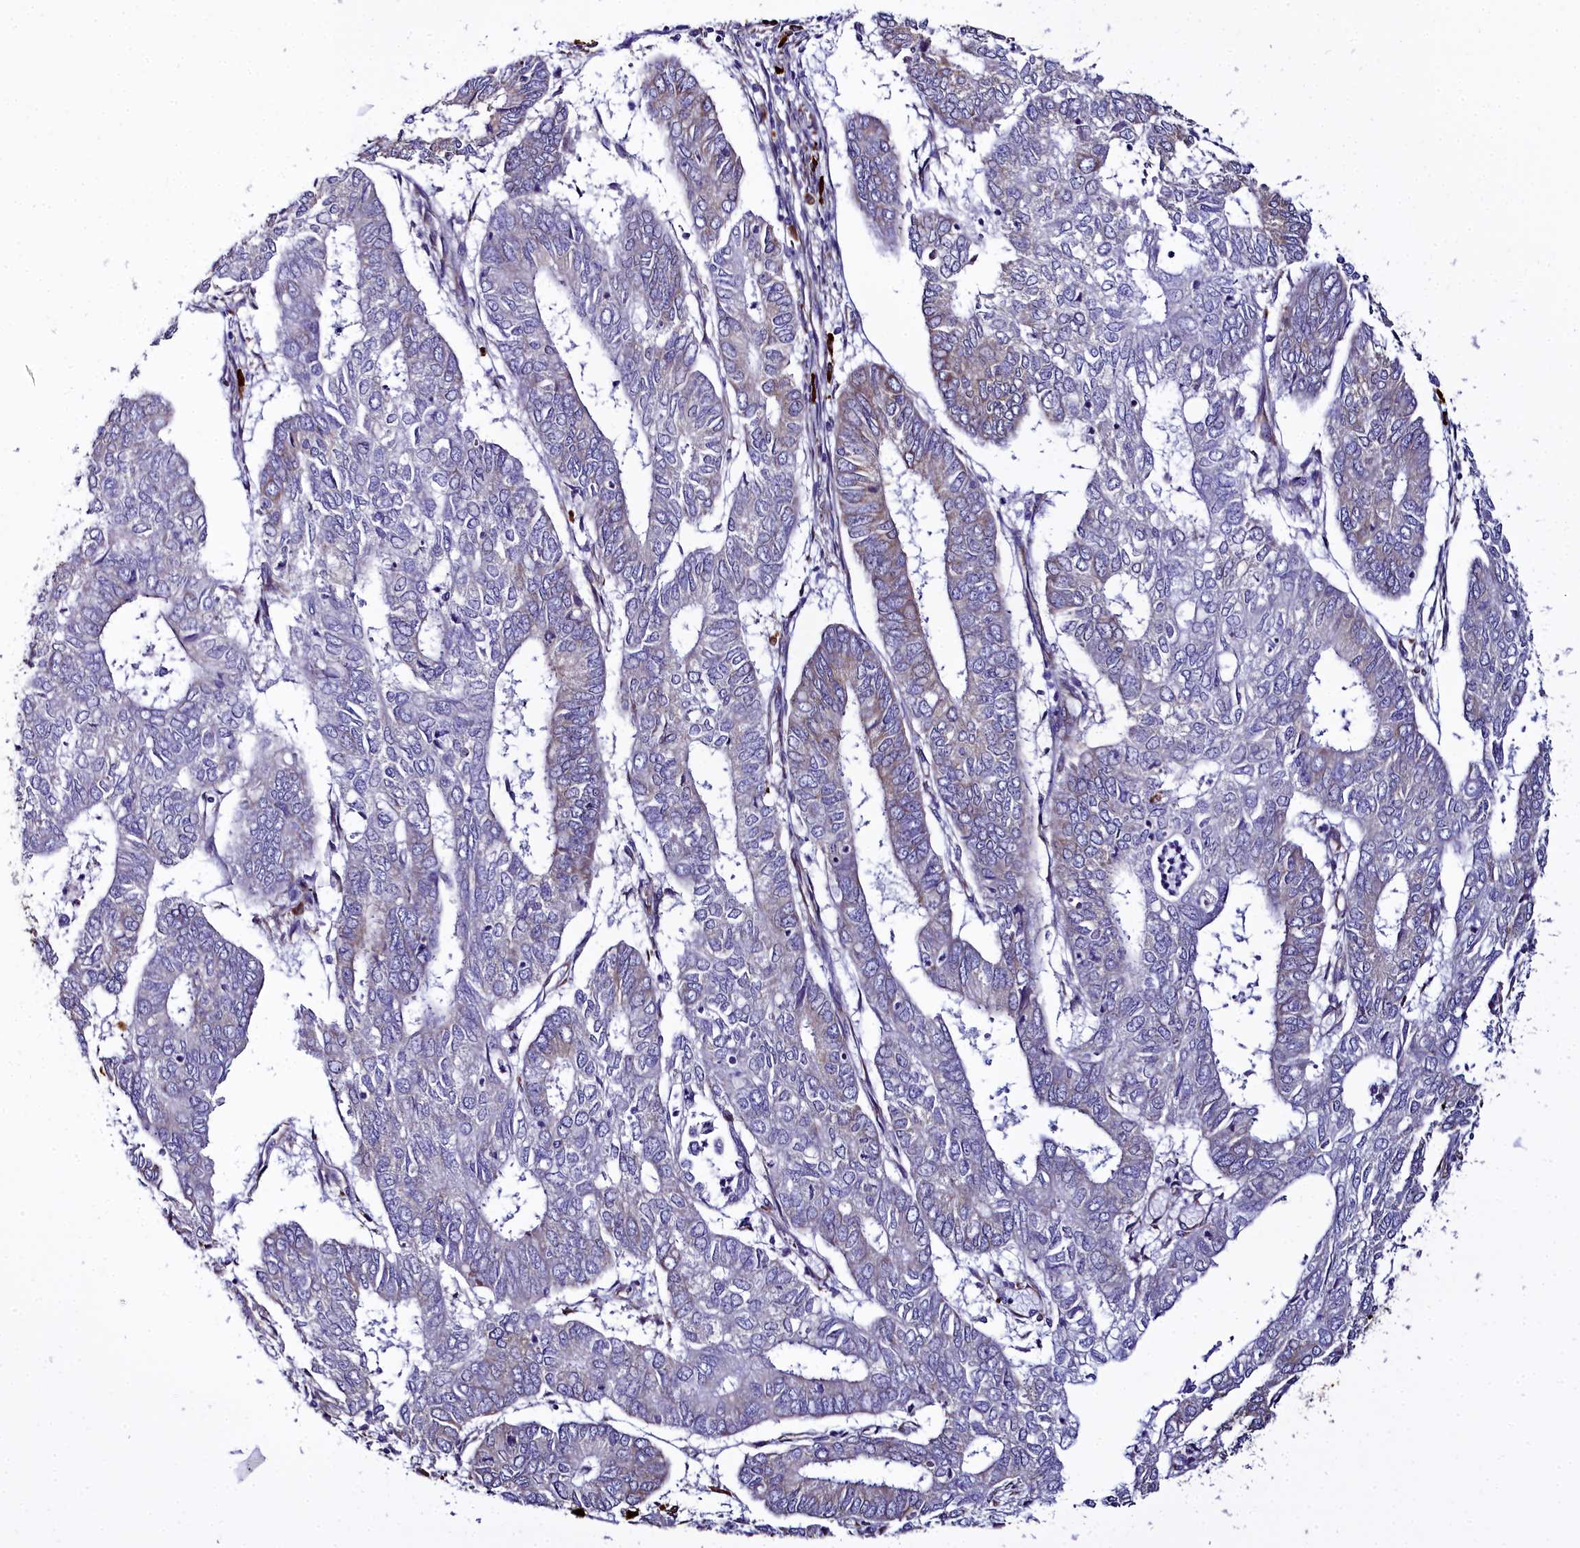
{"staining": {"intensity": "moderate", "quantity": "25%-75%", "location": "cytoplasmic/membranous"}, "tissue": "endometrial cancer", "cell_type": "Tumor cells", "image_type": "cancer", "snomed": [{"axis": "morphology", "description": "Adenocarcinoma, NOS"}, {"axis": "topography", "description": "Endometrium"}], "caption": "Brown immunohistochemical staining in adenocarcinoma (endometrial) displays moderate cytoplasmic/membranous expression in about 25%-75% of tumor cells.", "gene": "TXNDC5", "patient": {"sex": "female", "age": 68}}